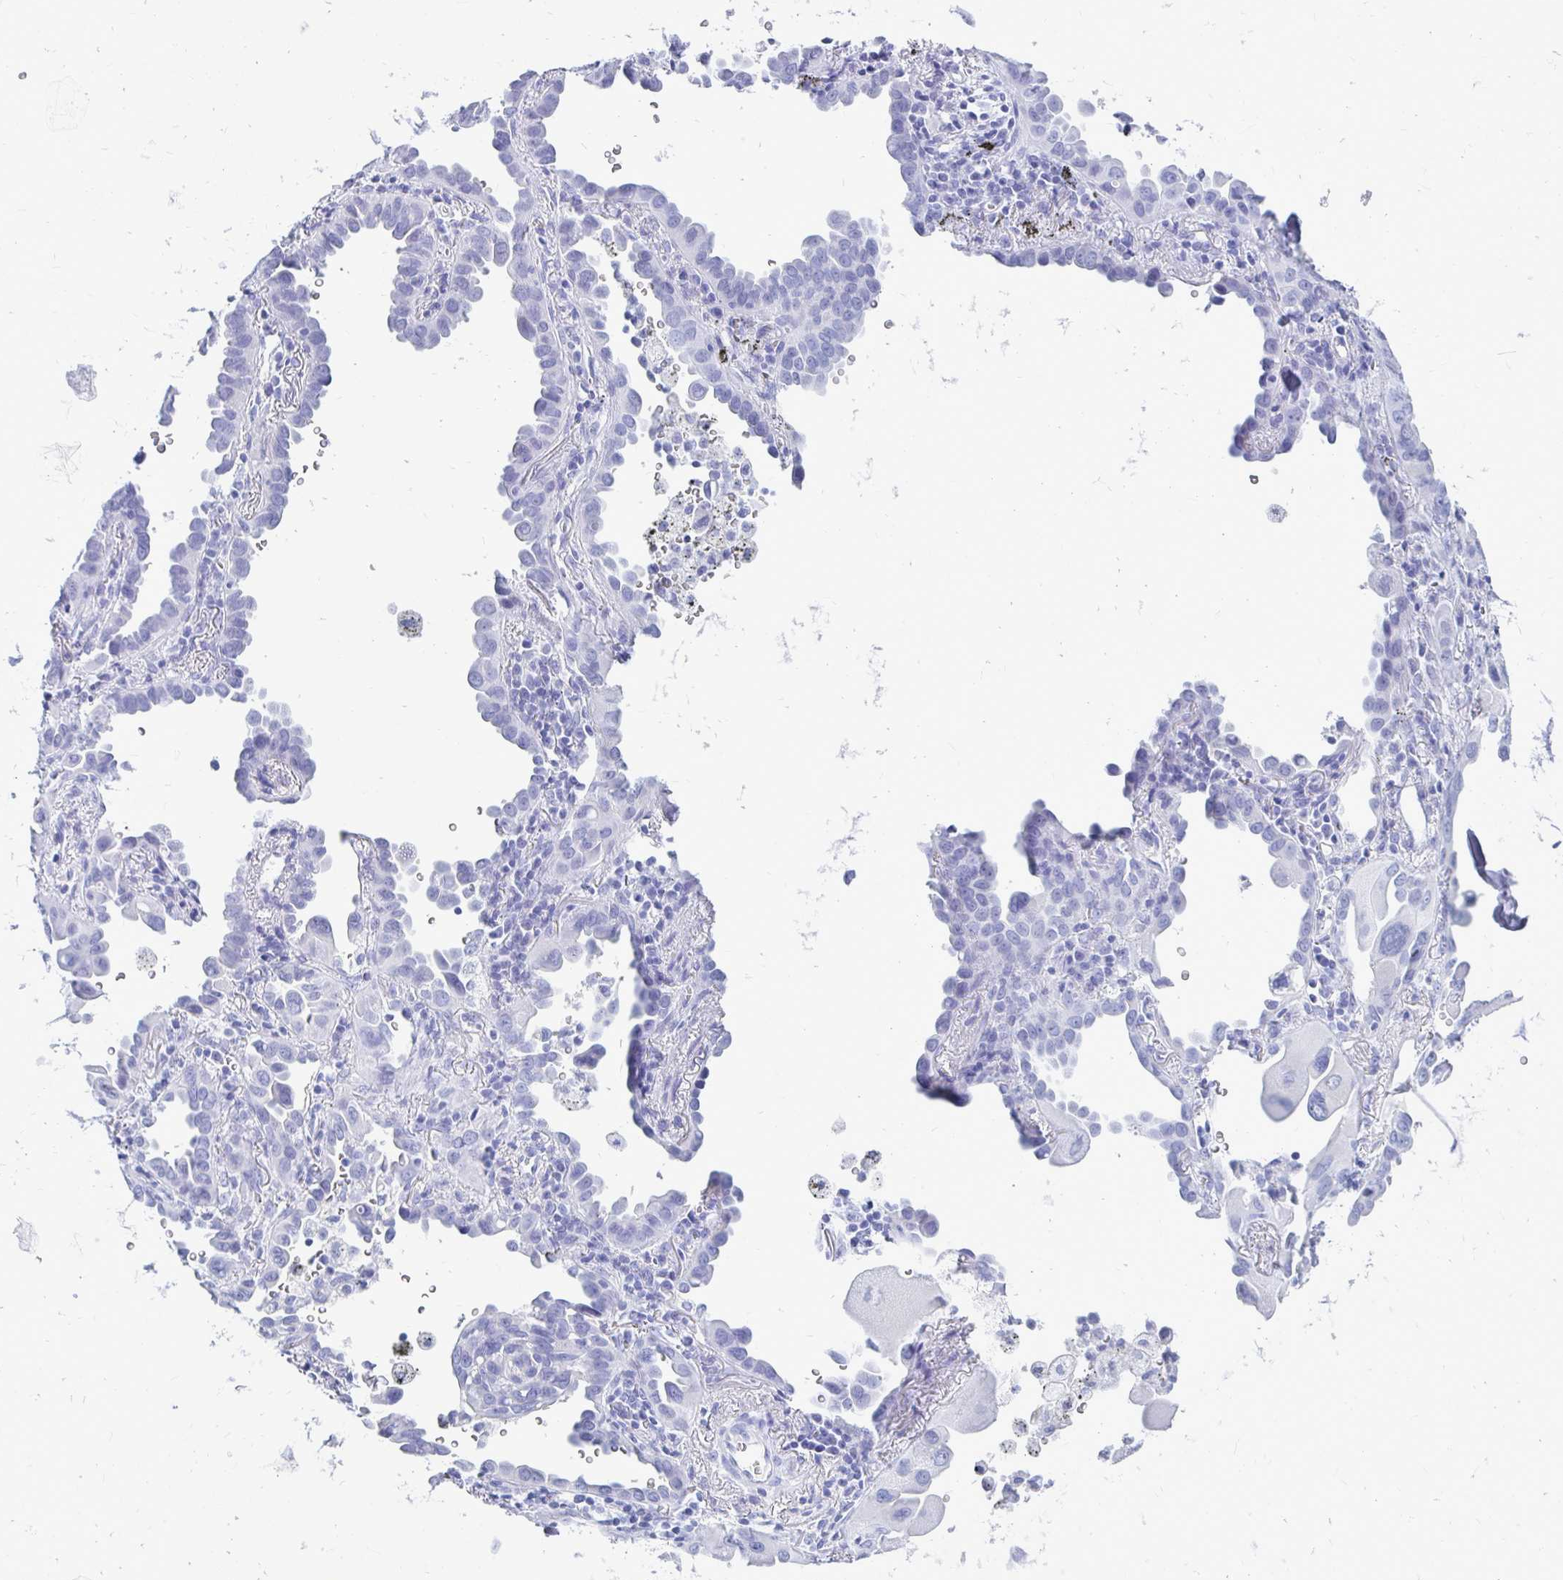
{"staining": {"intensity": "negative", "quantity": "none", "location": "none"}, "tissue": "lung cancer", "cell_type": "Tumor cells", "image_type": "cancer", "snomed": [{"axis": "morphology", "description": "Adenocarcinoma, NOS"}, {"axis": "topography", "description": "Lung"}], "caption": "Protein analysis of lung cancer (adenocarcinoma) displays no significant positivity in tumor cells.", "gene": "OR10R2", "patient": {"sex": "male", "age": 68}}